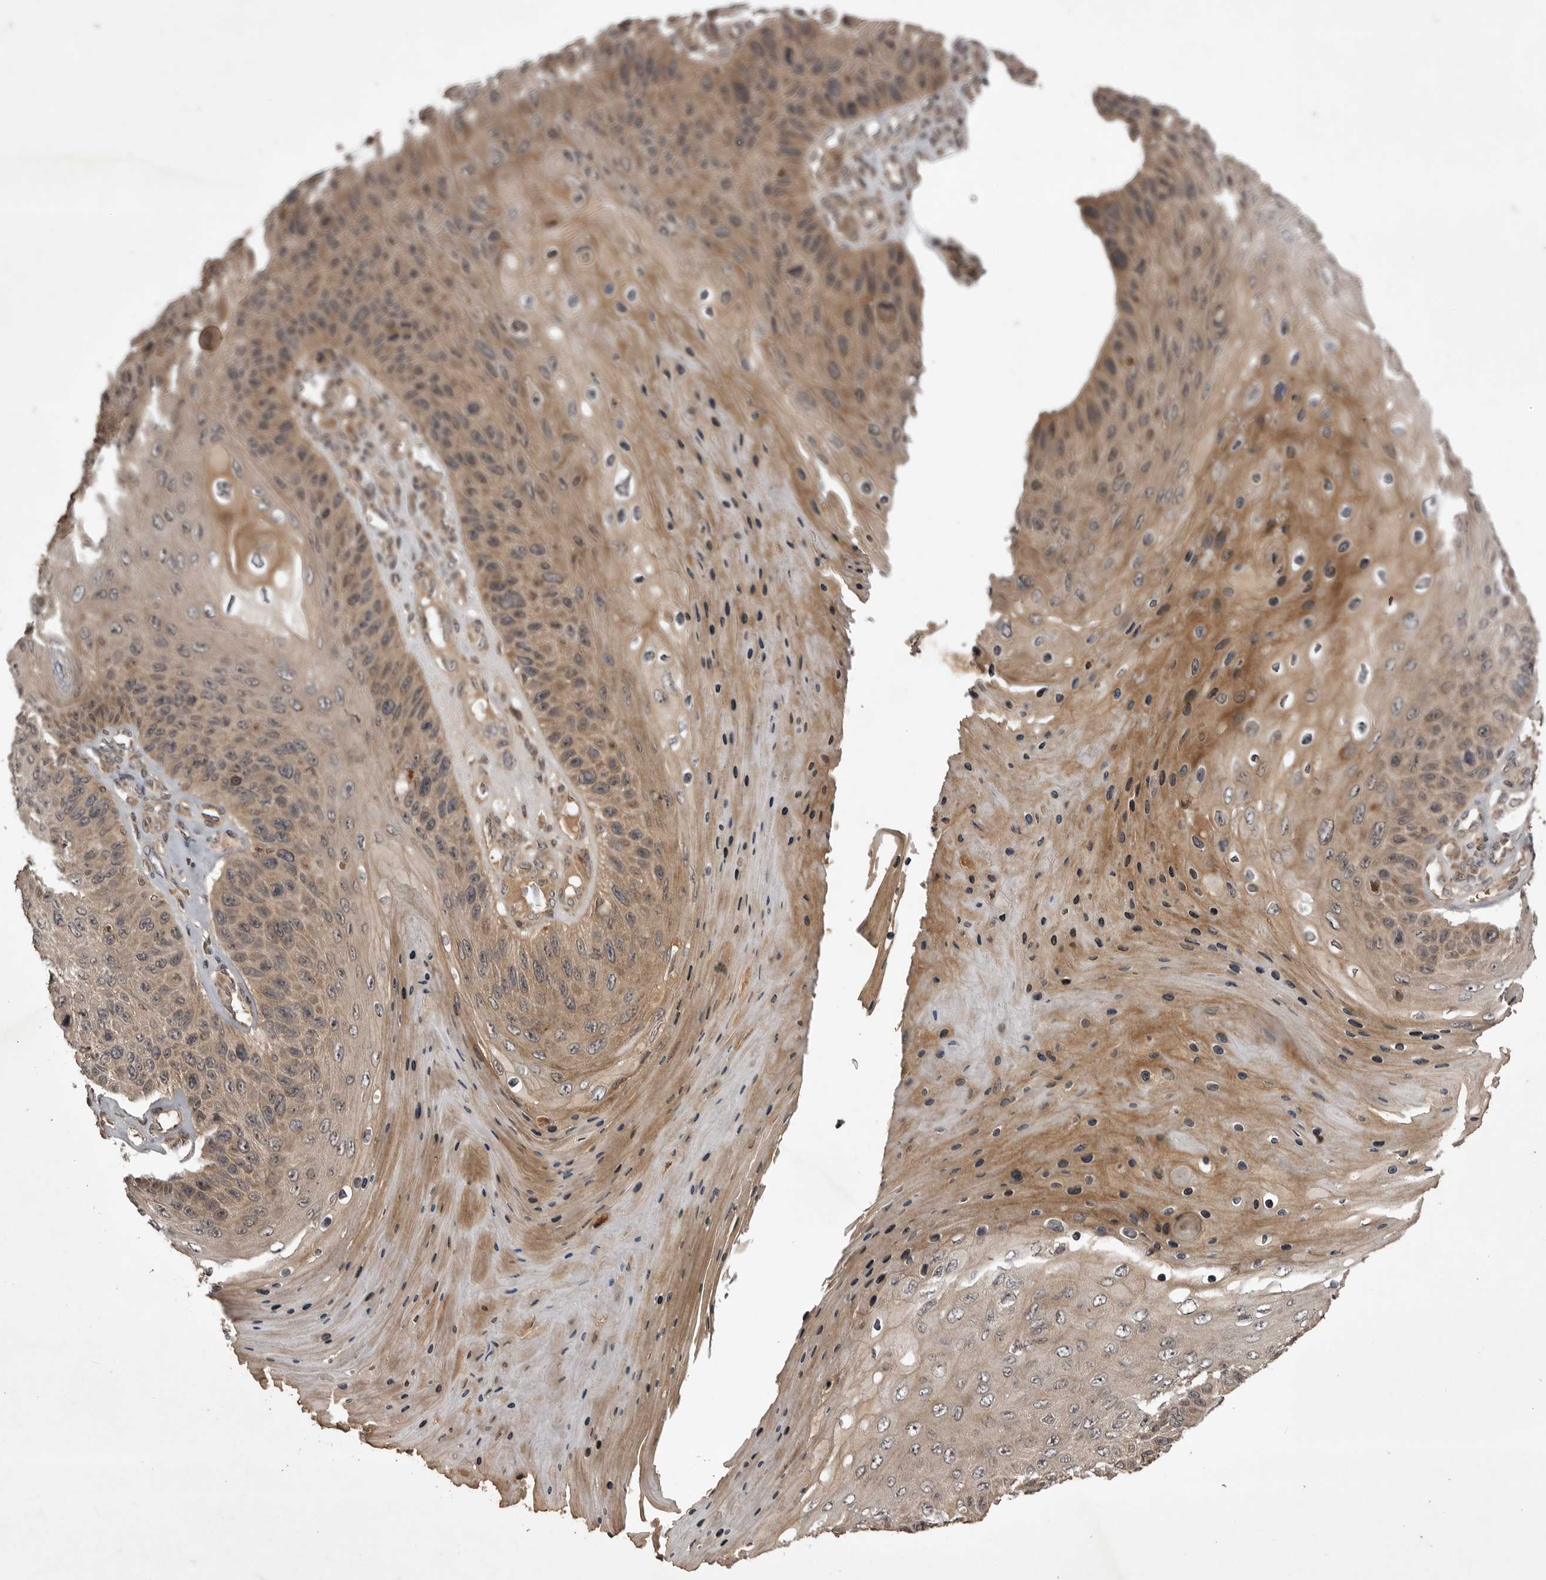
{"staining": {"intensity": "moderate", "quantity": "25%-75%", "location": "cytoplasmic/membranous"}, "tissue": "skin cancer", "cell_type": "Tumor cells", "image_type": "cancer", "snomed": [{"axis": "morphology", "description": "Squamous cell carcinoma, NOS"}, {"axis": "topography", "description": "Skin"}], "caption": "Immunohistochemistry (IHC) of skin squamous cell carcinoma shows medium levels of moderate cytoplasmic/membranous positivity in approximately 25%-75% of tumor cells.", "gene": "AKAP7", "patient": {"sex": "female", "age": 88}}